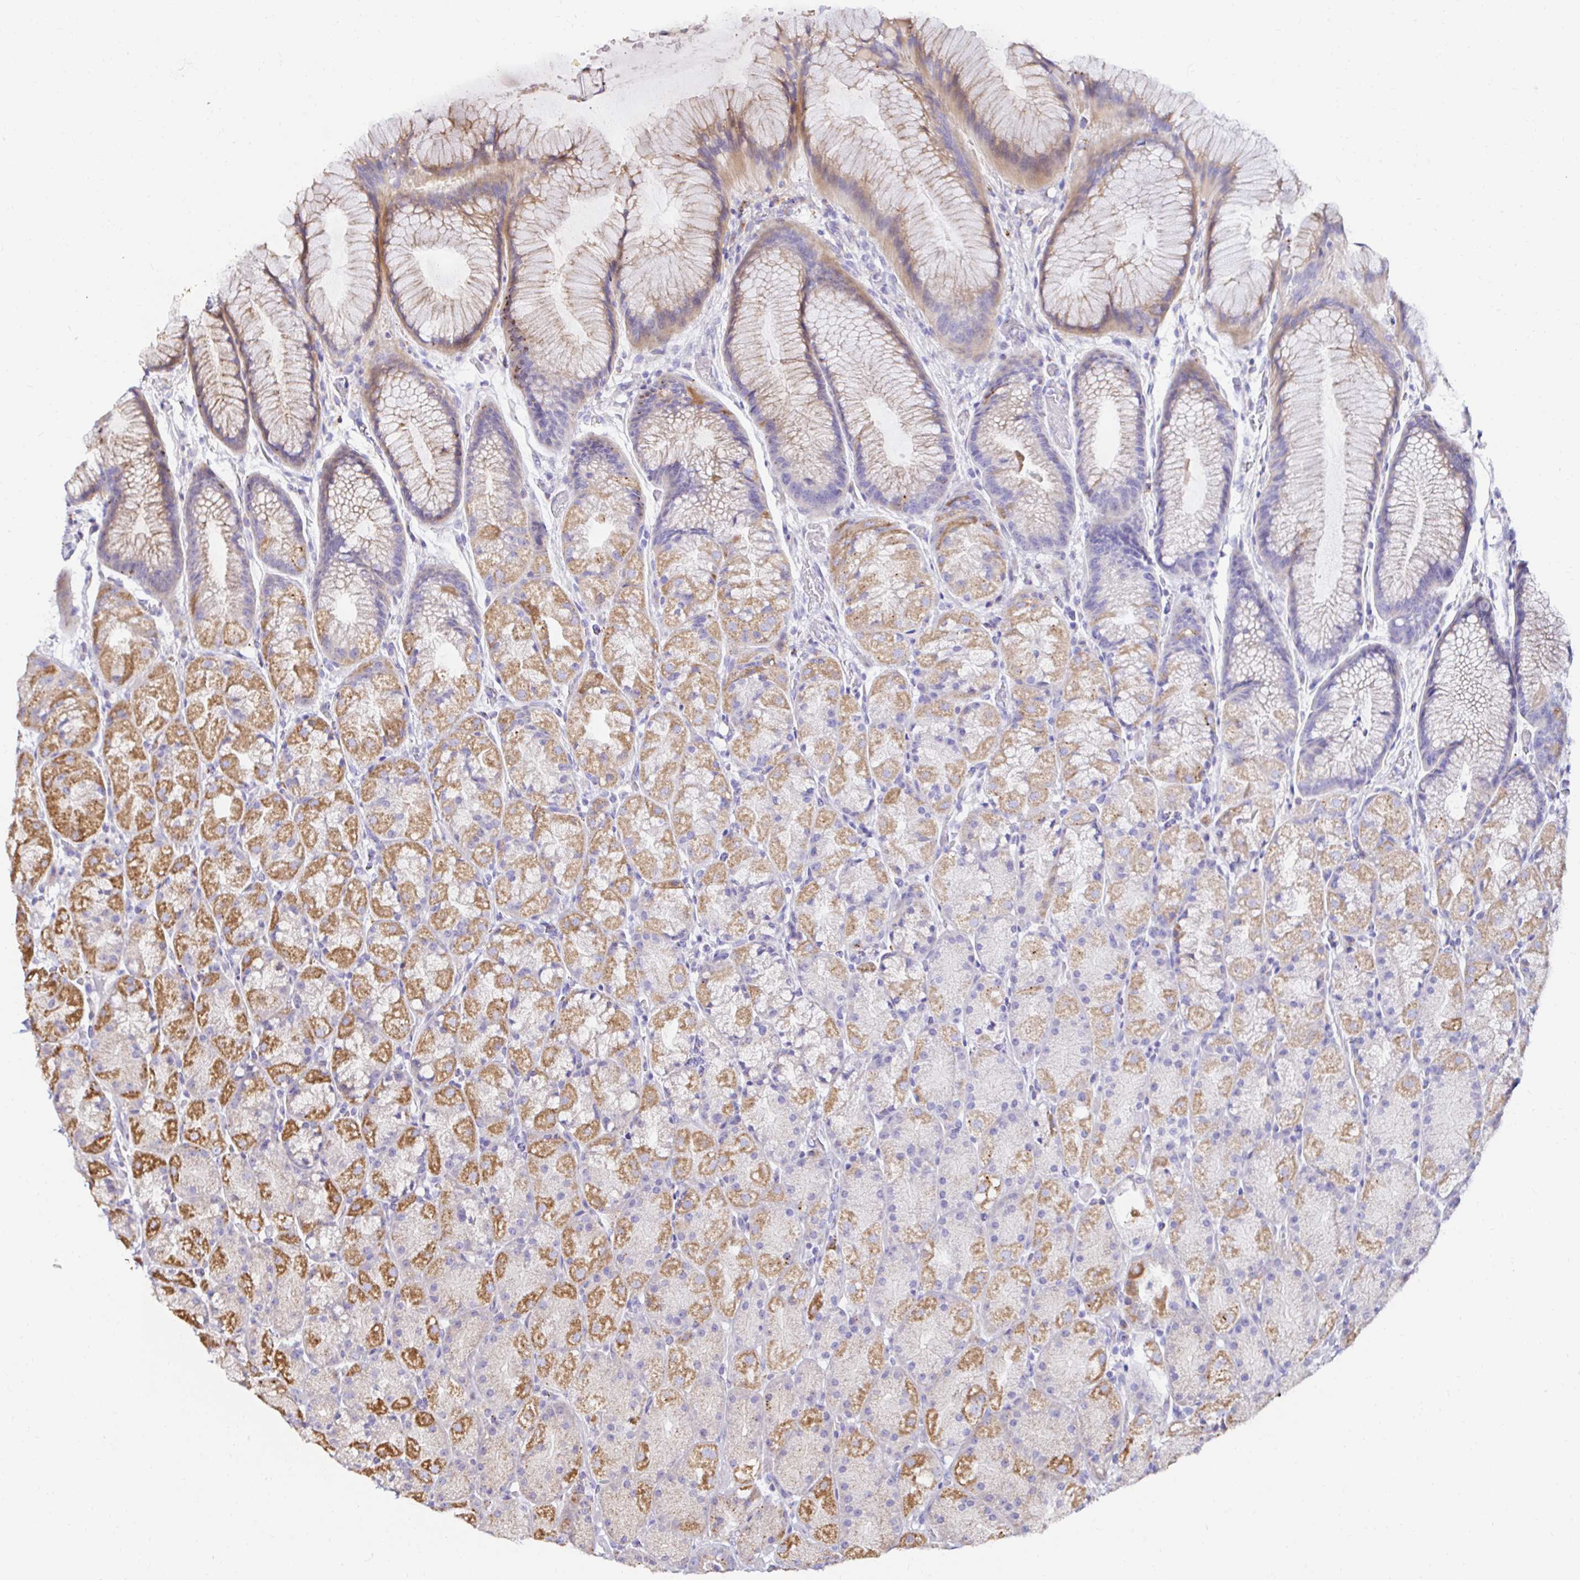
{"staining": {"intensity": "moderate", "quantity": "25%-75%", "location": "cytoplasmic/membranous"}, "tissue": "stomach", "cell_type": "Glandular cells", "image_type": "normal", "snomed": [{"axis": "morphology", "description": "Normal tissue, NOS"}, {"axis": "topography", "description": "Stomach, upper"}, {"axis": "topography", "description": "Stomach"}], "caption": "A histopathology image of human stomach stained for a protein shows moderate cytoplasmic/membranous brown staining in glandular cells.", "gene": "GALNS", "patient": {"sex": "male", "age": 48}}